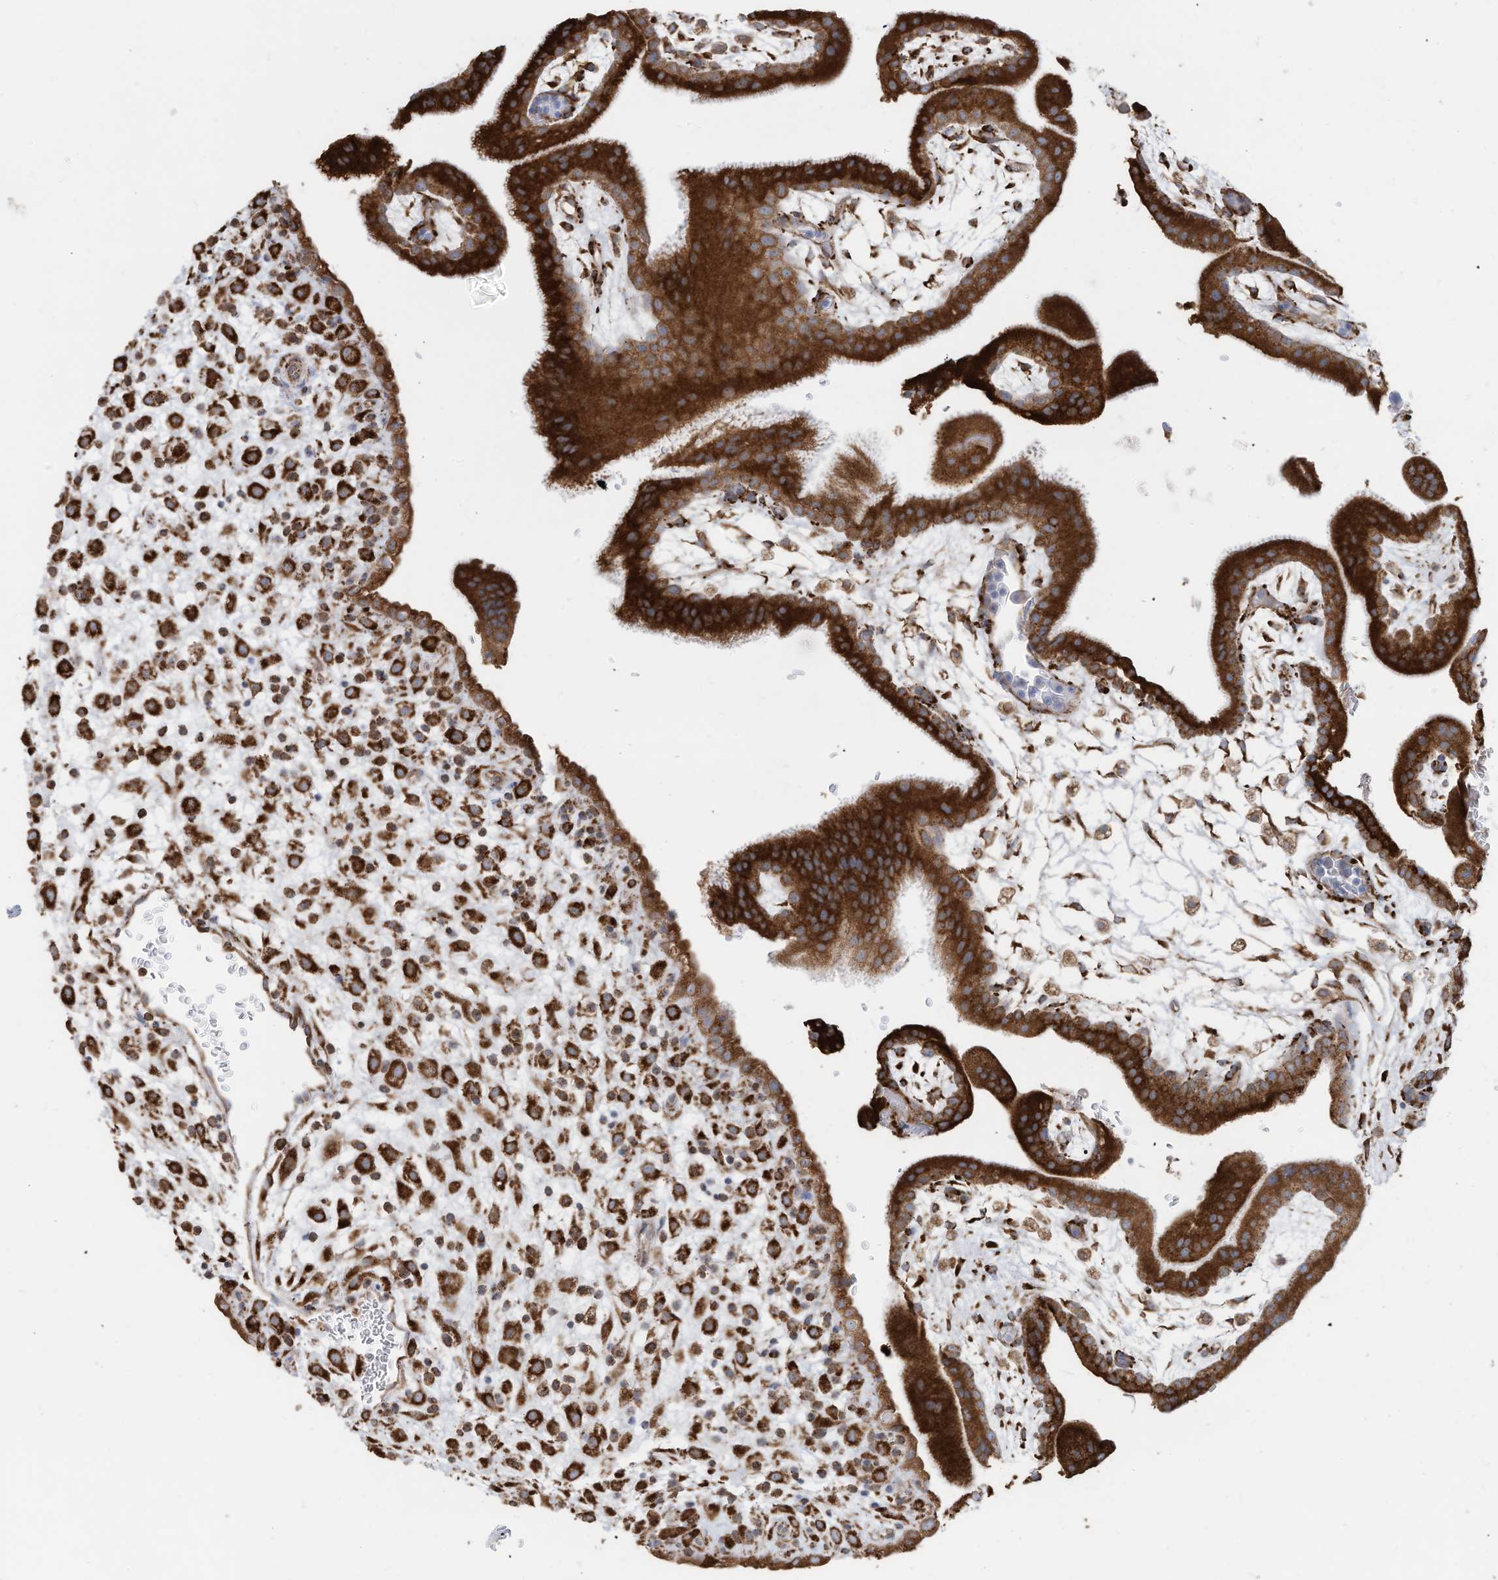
{"staining": {"intensity": "strong", "quantity": ">75%", "location": "cytoplasmic/membranous"}, "tissue": "placenta", "cell_type": "Trophoblastic cells", "image_type": "normal", "snomed": [{"axis": "morphology", "description": "Normal tissue, NOS"}, {"axis": "topography", "description": "Placenta"}], "caption": "This photomicrograph demonstrates immunohistochemistry staining of benign human placenta, with high strong cytoplasmic/membranous expression in approximately >75% of trophoblastic cells.", "gene": "ZNF354C", "patient": {"sex": "female", "age": 35}}